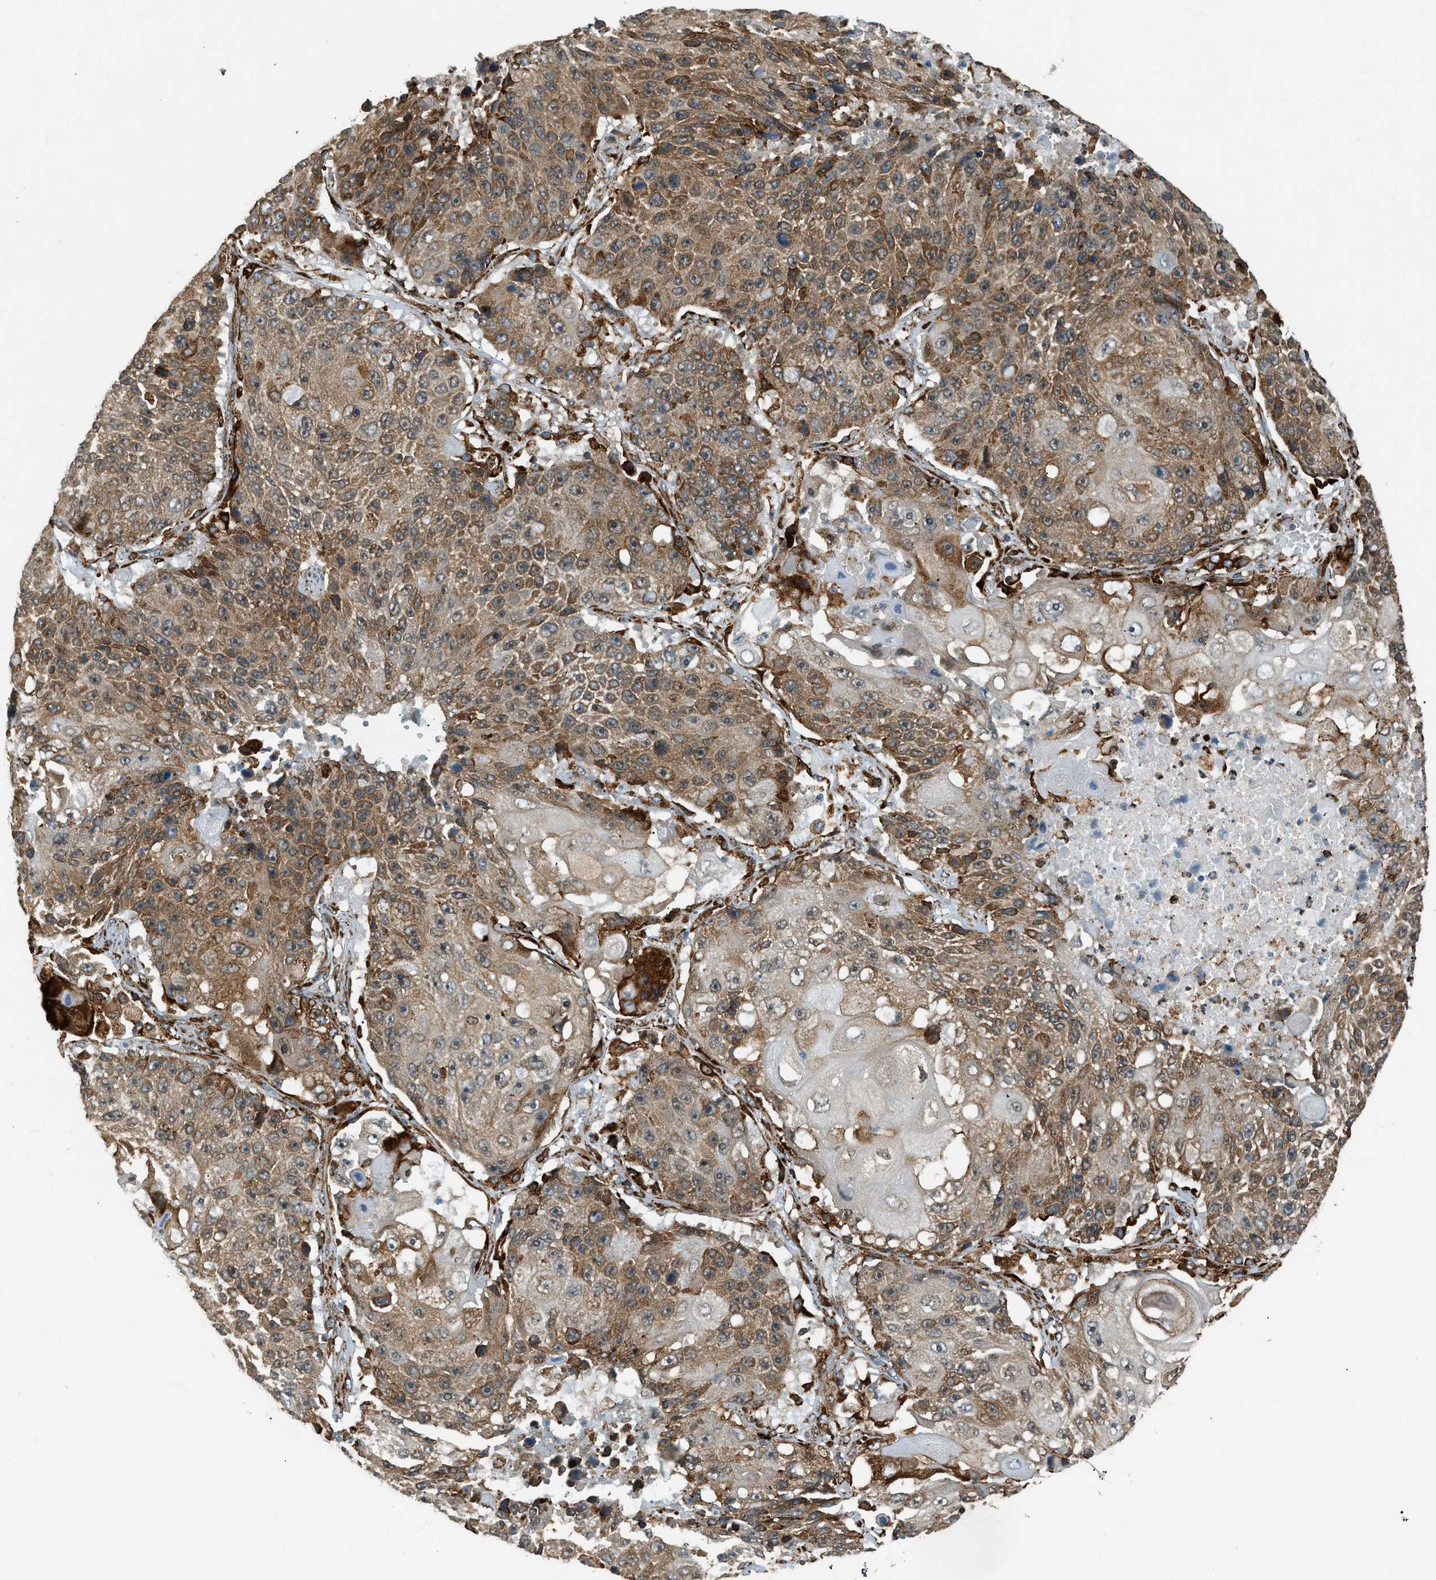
{"staining": {"intensity": "moderate", "quantity": ">75%", "location": "cytoplasmic/membranous"}, "tissue": "lung cancer", "cell_type": "Tumor cells", "image_type": "cancer", "snomed": [{"axis": "morphology", "description": "Squamous cell carcinoma, NOS"}, {"axis": "topography", "description": "Lung"}], "caption": "A micrograph of human squamous cell carcinoma (lung) stained for a protein reveals moderate cytoplasmic/membranous brown staining in tumor cells.", "gene": "SEMA4D", "patient": {"sex": "male", "age": 61}}